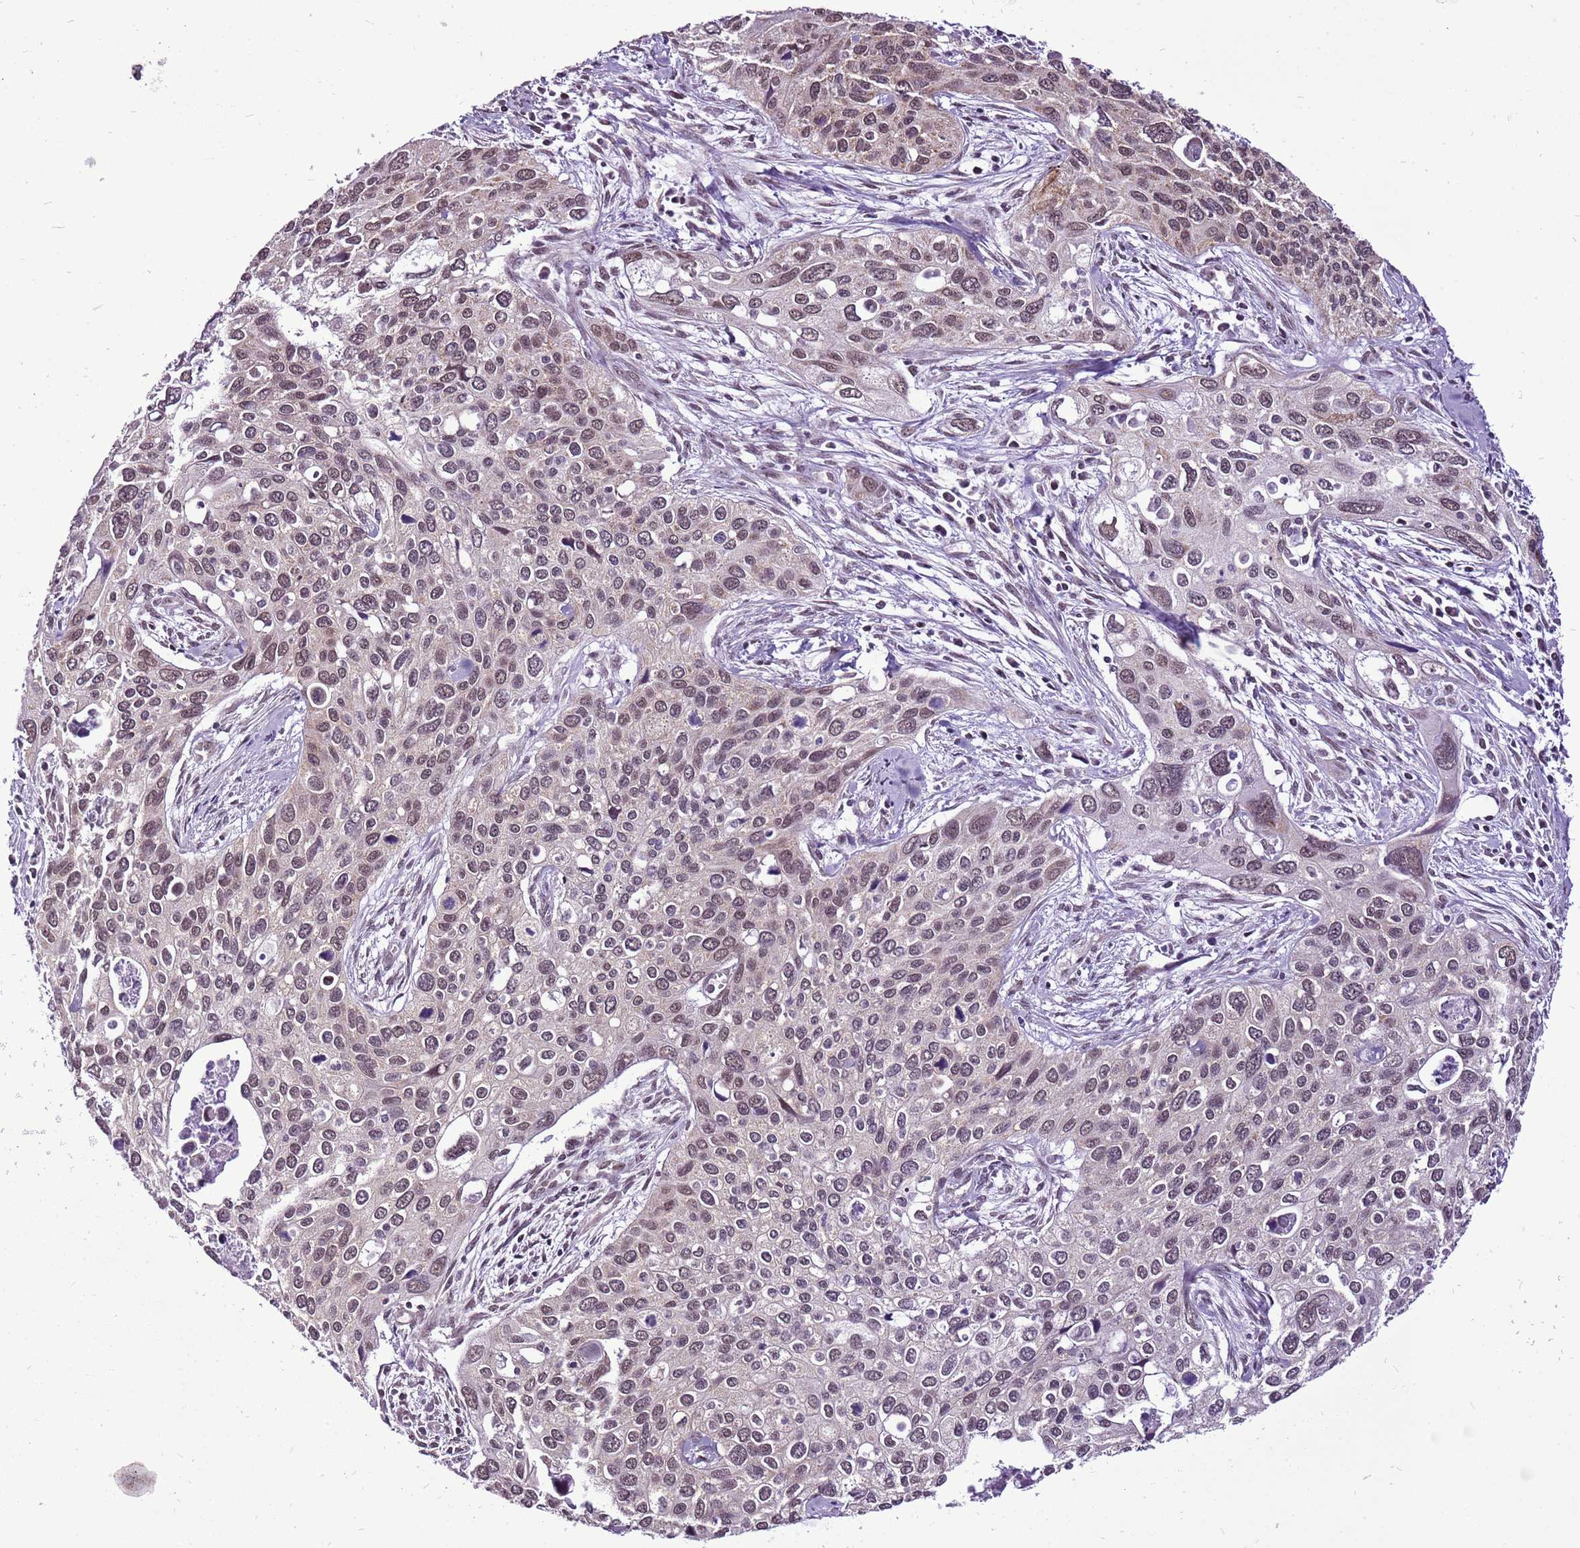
{"staining": {"intensity": "moderate", "quantity": ">75%", "location": "nuclear"}, "tissue": "cervical cancer", "cell_type": "Tumor cells", "image_type": "cancer", "snomed": [{"axis": "morphology", "description": "Squamous cell carcinoma, NOS"}, {"axis": "topography", "description": "Cervix"}], "caption": "Immunohistochemical staining of human cervical squamous cell carcinoma displays medium levels of moderate nuclear positivity in approximately >75% of tumor cells.", "gene": "CCDC166", "patient": {"sex": "female", "age": 55}}